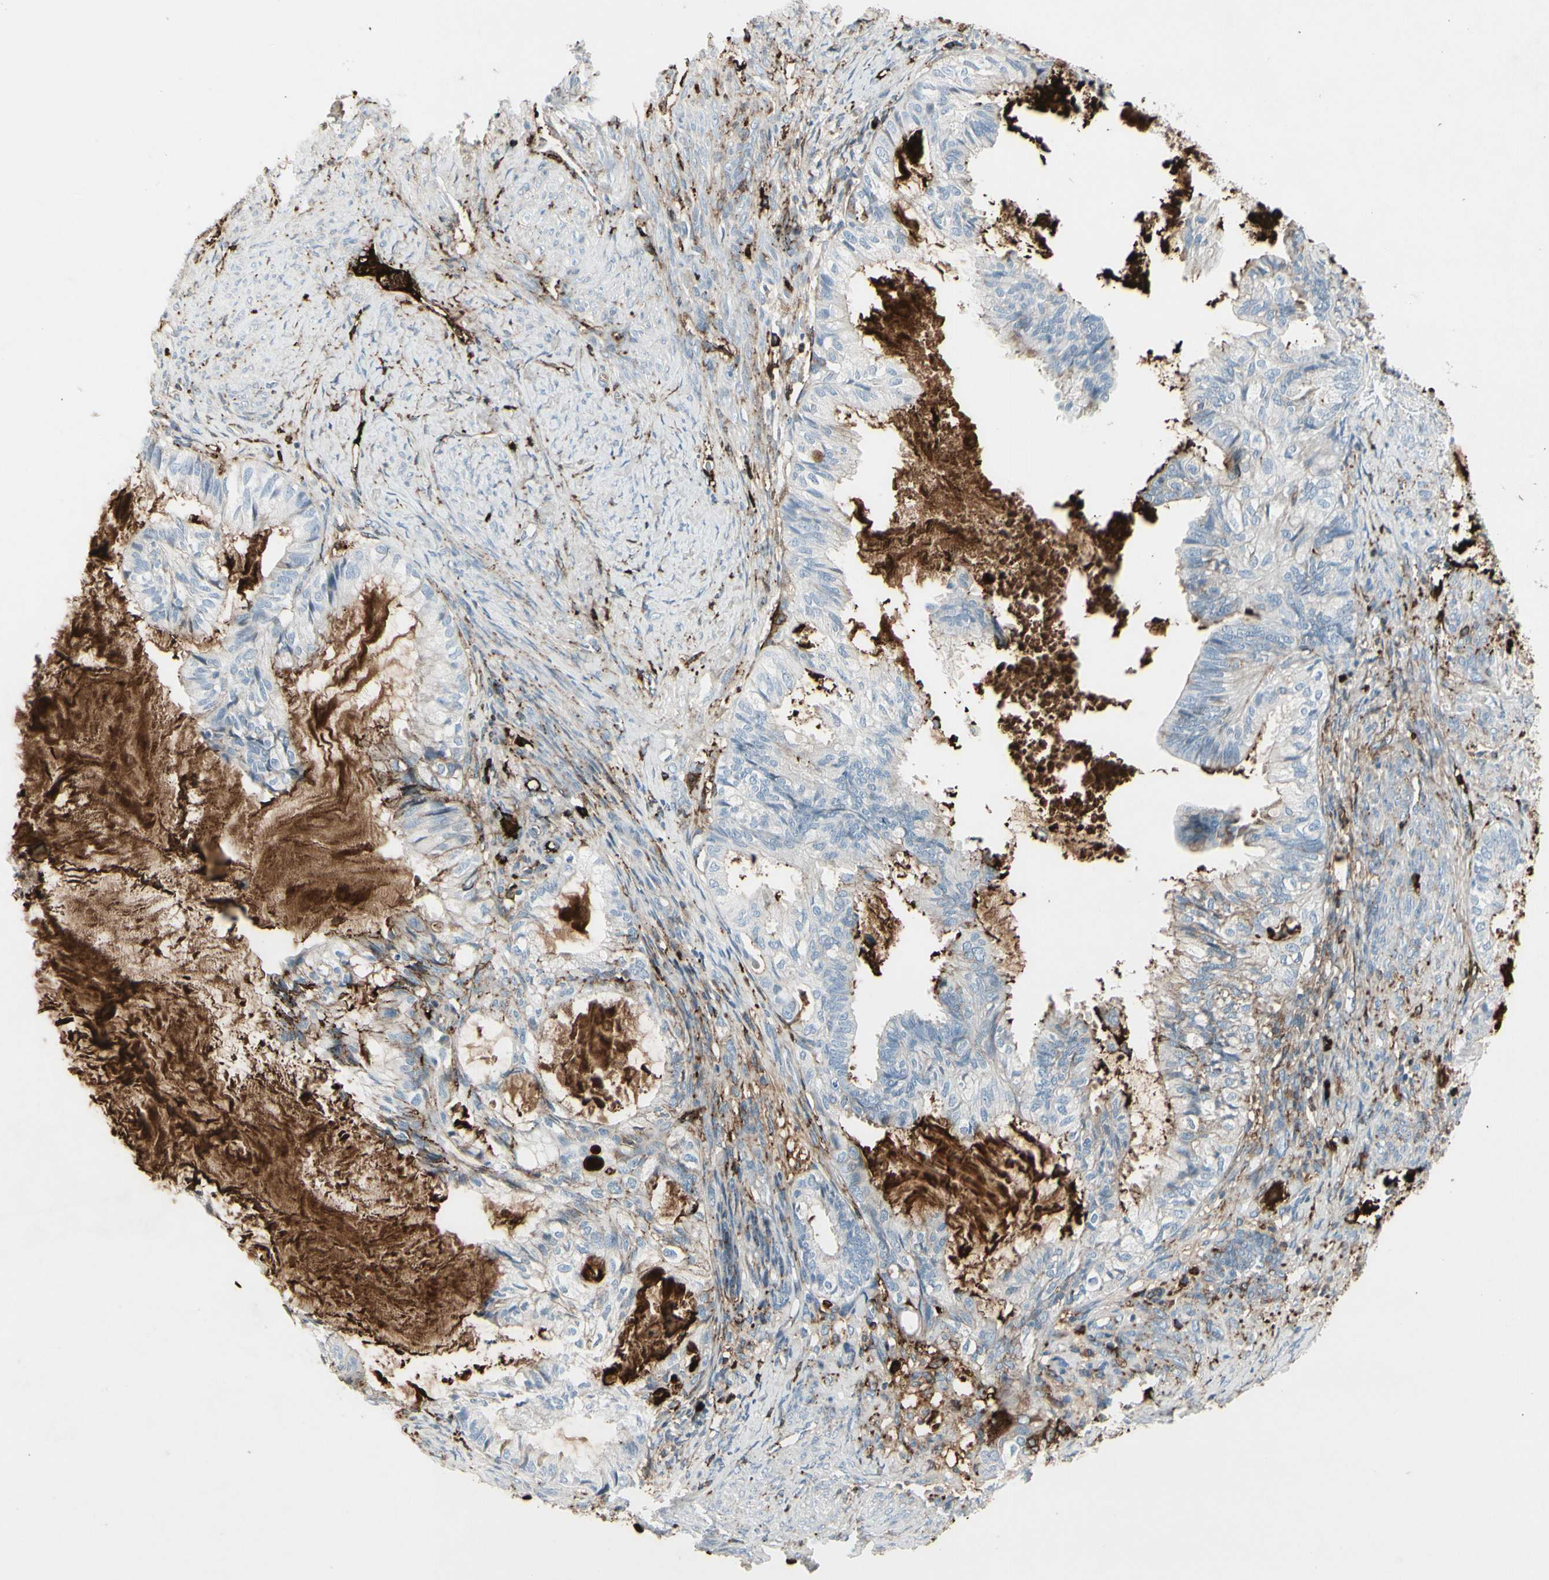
{"staining": {"intensity": "negative", "quantity": "none", "location": "none"}, "tissue": "cervical cancer", "cell_type": "Tumor cells", "image_type": "cancer", "snomed": [{"axis": "morphology", "description": "Normal tissue, NOS"}, {"axis": "morphology", "description": "Adenocarcinoma, NOS"}, {"axis": "topography", "description": "Cervix"}, {"axis": "topography", "description": "Endometrium"}], "caption": "Cervical cancer (adenocarcinoma) stained for a protein using immunohistochemistry (IHC) shows no staining tumor cells.", "gene": "IGHG1", "patient": {"sex": "female", "age": 86}}